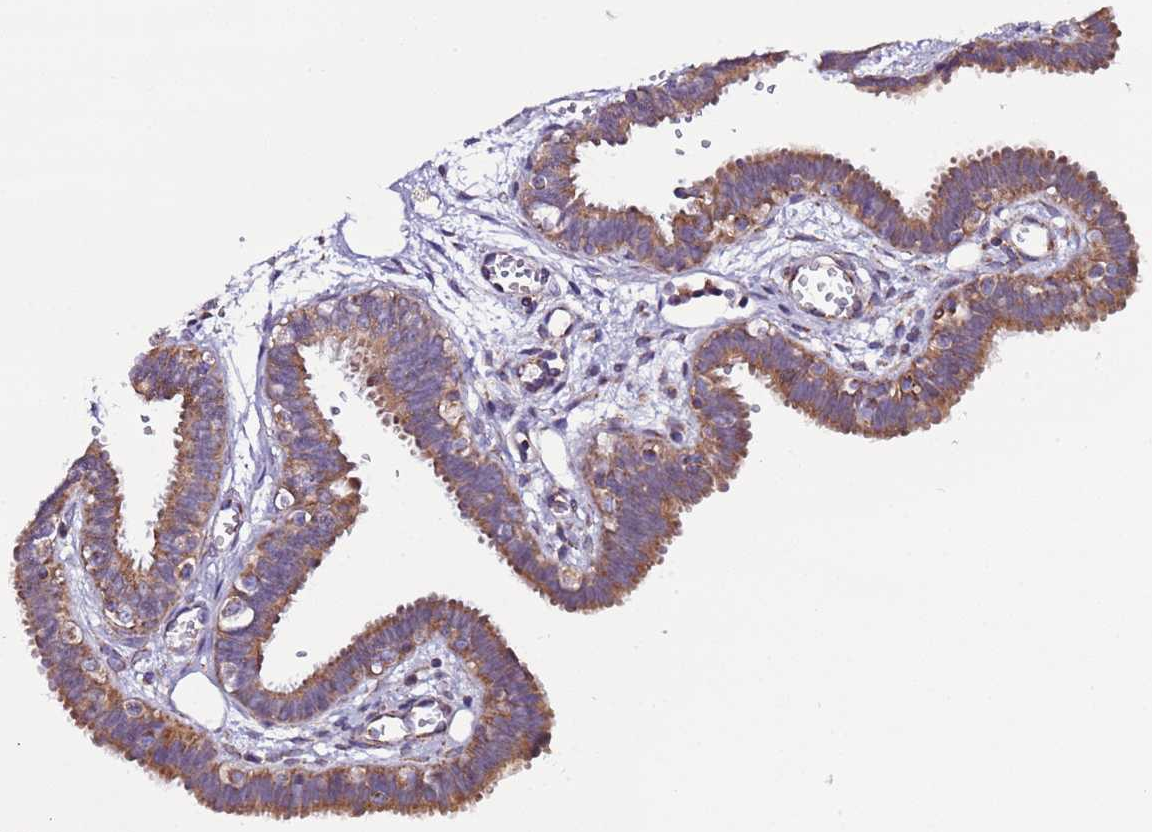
{"staining": {"intensity": "moderate", "quantity": ">75%", "location": "cytoplasmic/membranous"}, "tissue": "fallopian tube", "cell_type": "Glandular cells", "image_type": "normal", "snomed": [{"axis": "morphology", "description": "Normal tissue, NOS"}, {"axis": "topography", "description": "Fallopian tube"}, {"axis": "topography", "description": "Placenta"}], "caption": "IHC of unremarkable fallopian tube shows medium levels of moderate cytoplasmic/membranous positivity in about >75% of glandular cells.", "gene": "AHI1", "patient": {"sex": "female", "age": 32}}